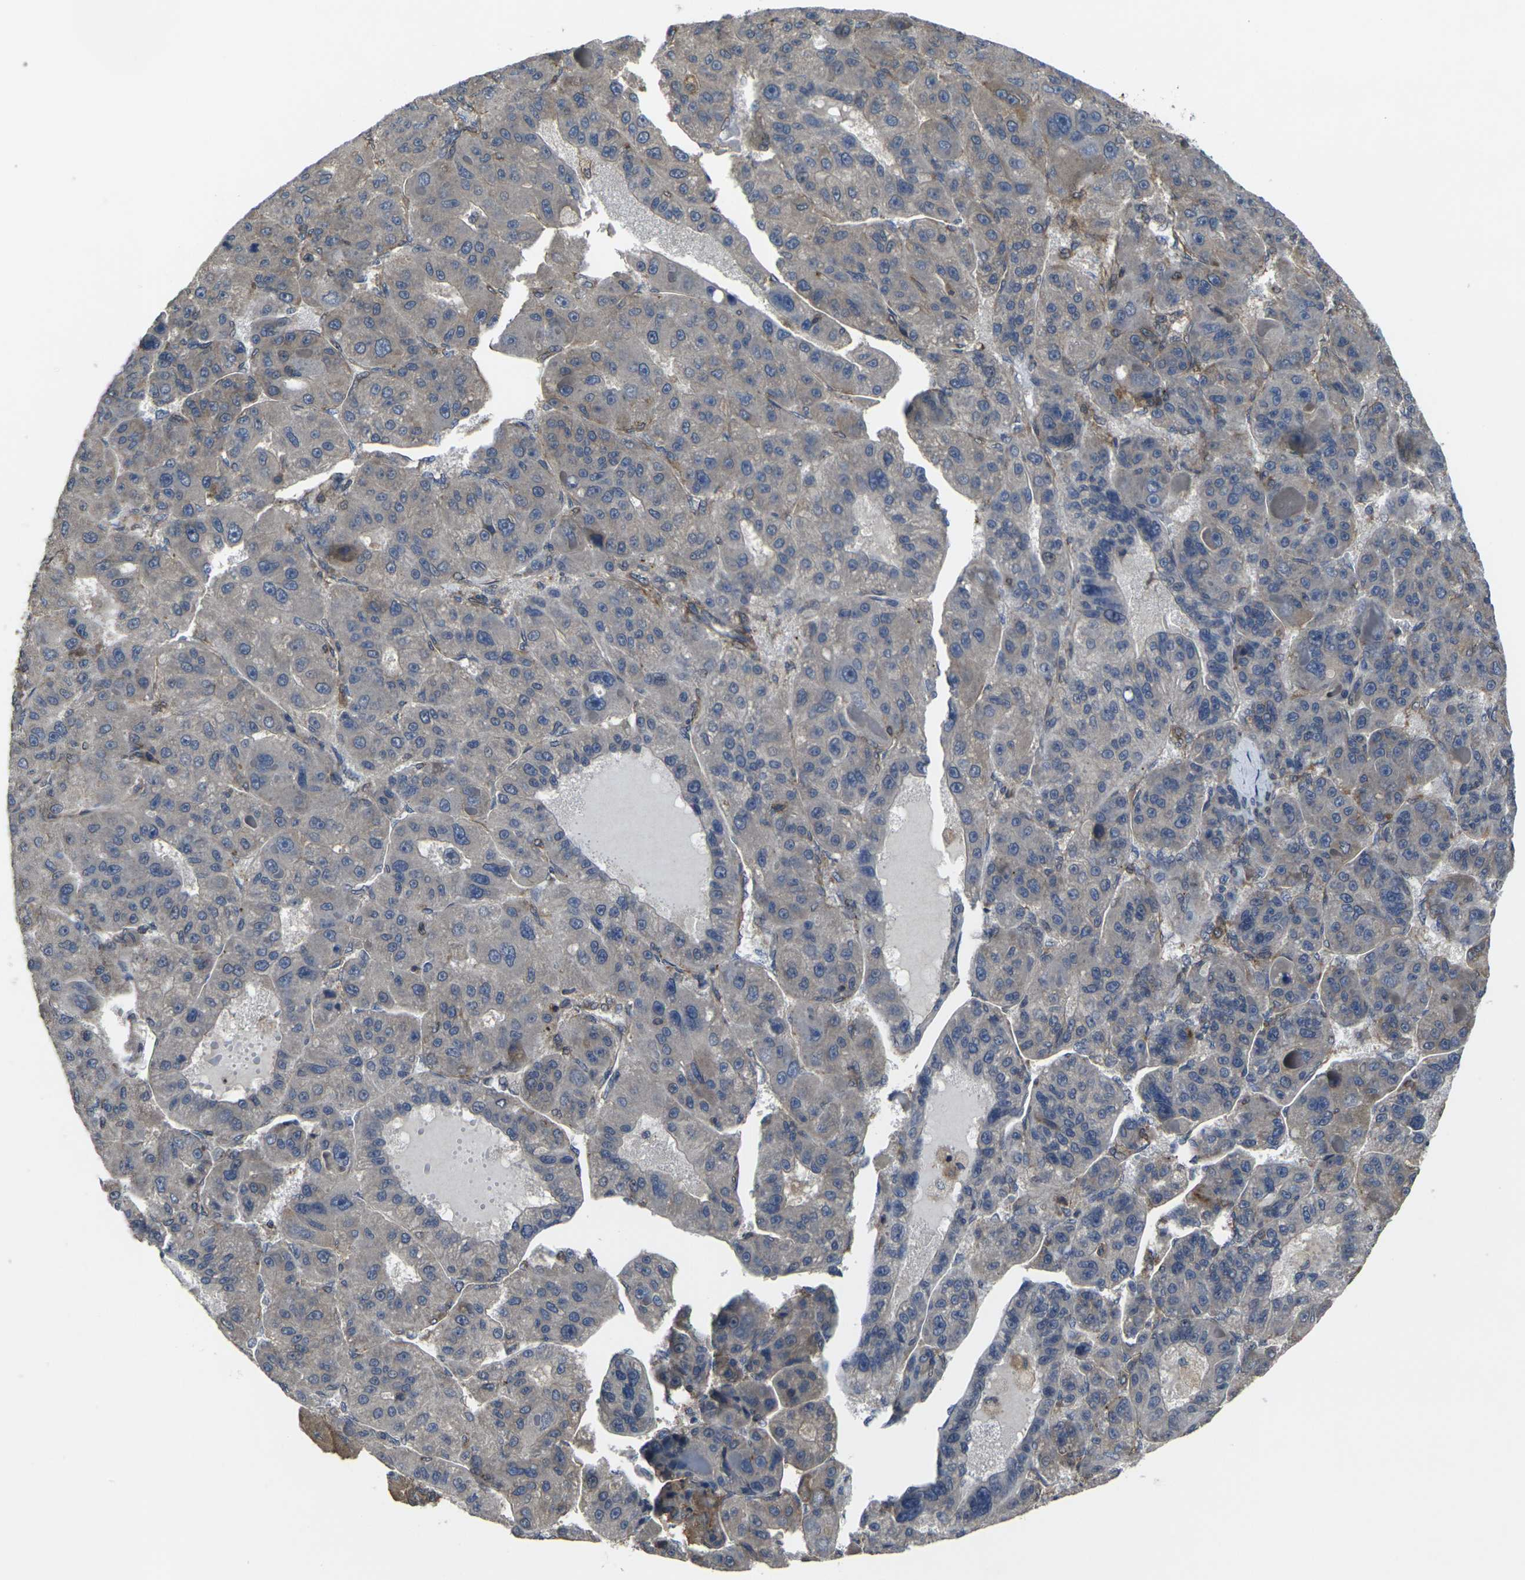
{"staining": {"intensity": "moderate", "quantity": ">75%", "location": "cytoplasmic/membranous"}, "tissue": "liver cancer", "cell_type": "Tumor cells", "image_type": "cancer", "snomed": [{"axis": "morphology", "description": "Carcinoma, Hepatocellular, NOS"}, {"axis": "topography", "description": "Liver"}], "caption": "Immunohistochemistry (IHC) of liver cancer displays medium levels of moderate cytoplasmic/membranous staining in approximately >75% of tumor cells.", "gene": "PRKACB", "patient": {"sex": "male", "age": 76}}